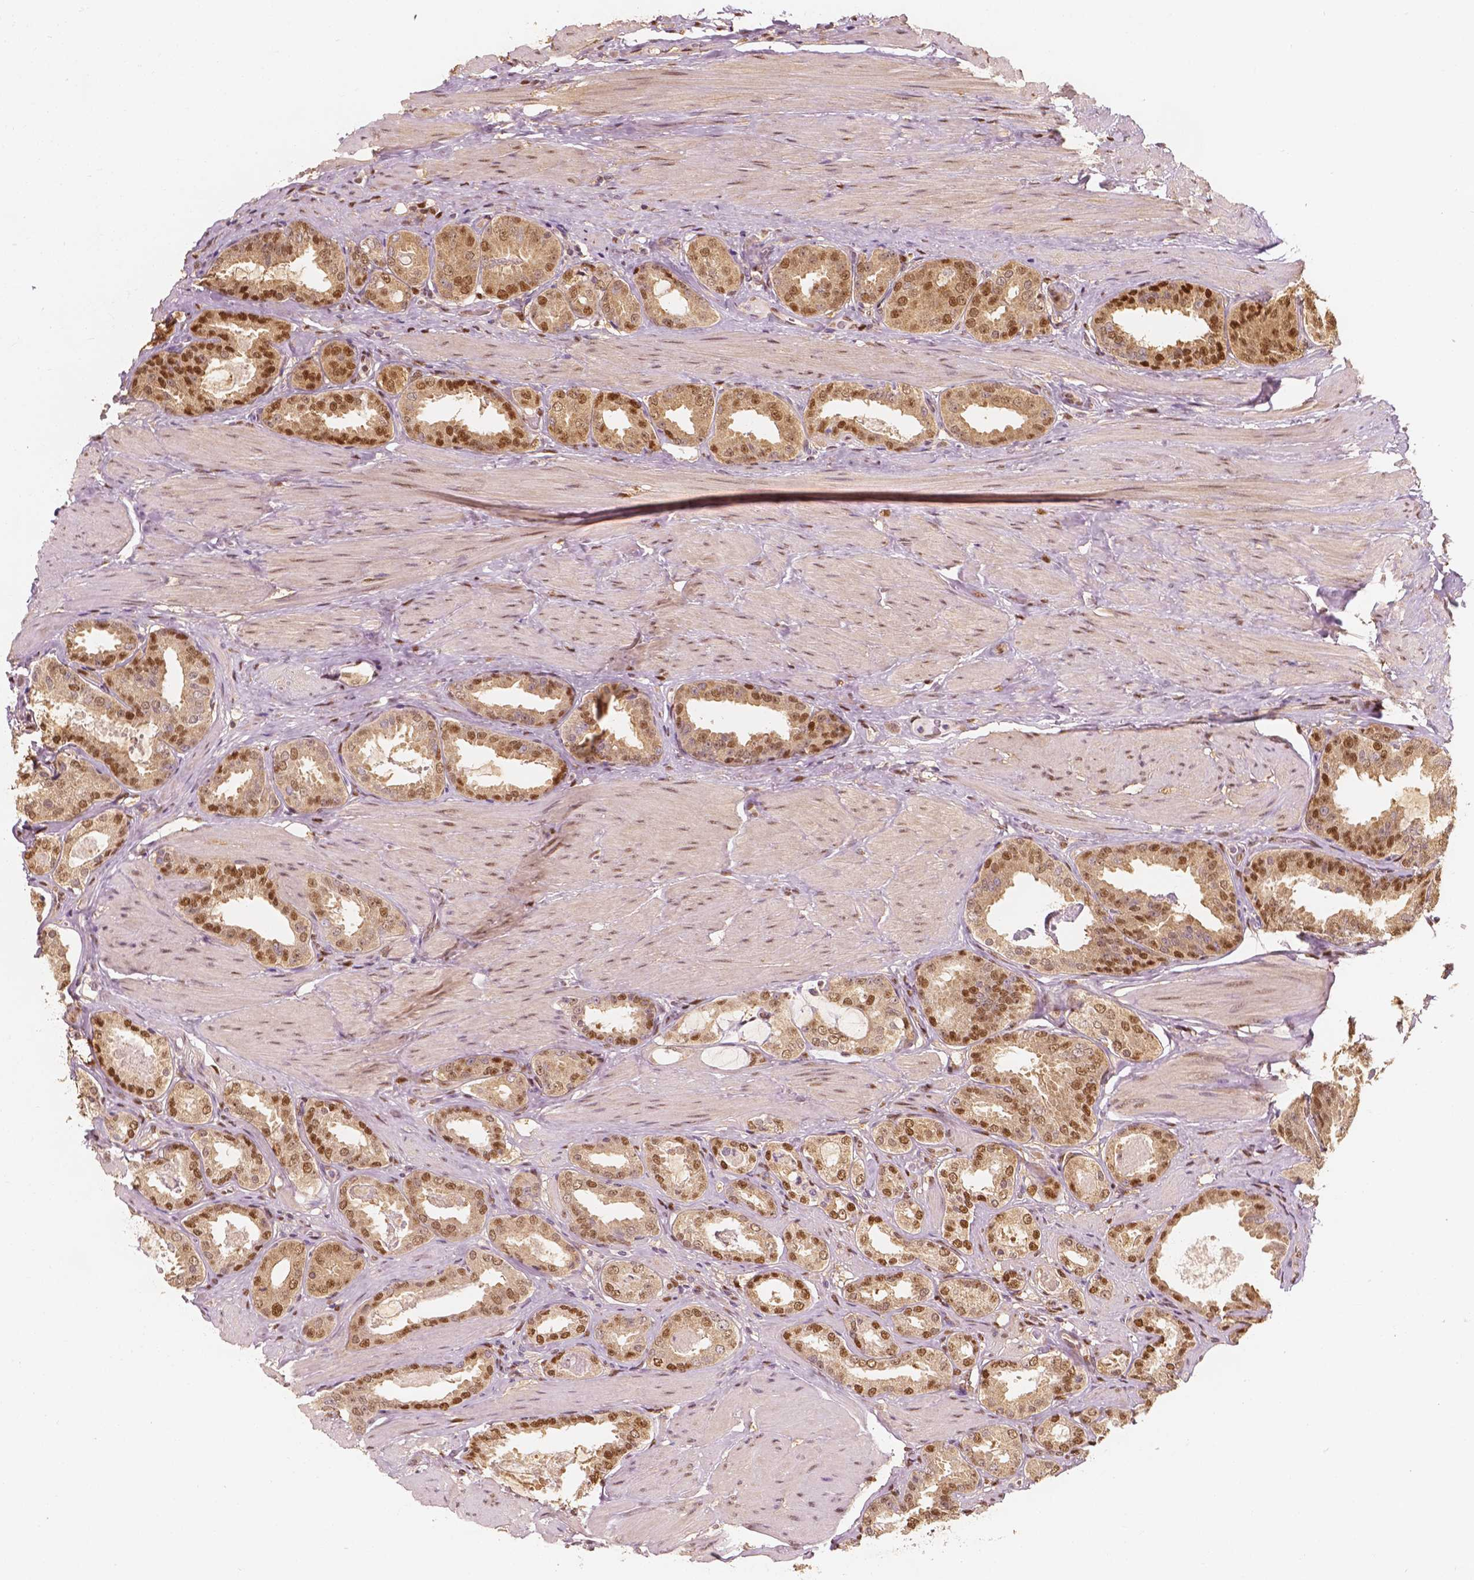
{"staining": {"intensity": "moderate", "quantity": "25%-75%", "location": "nuclear"}, "tissue": "prostate cancer", "cell_type": "Tumor cells", "image_type": "cancer", "snomed": [{"axis": "morphology", "description": "Adenocarcinoma, High grade"}, {"axis": "topography", "description": "Prostate"}], "caption": "Moderate nuclear staining for a protein is present in approximately 25%-75% of tumor cells of prostate cancer (adenocarcinoma (high-grade)) using immunohistochemistry.", "gene": "TBC1D17", "patient": {"sex": "male", "age": 63}}